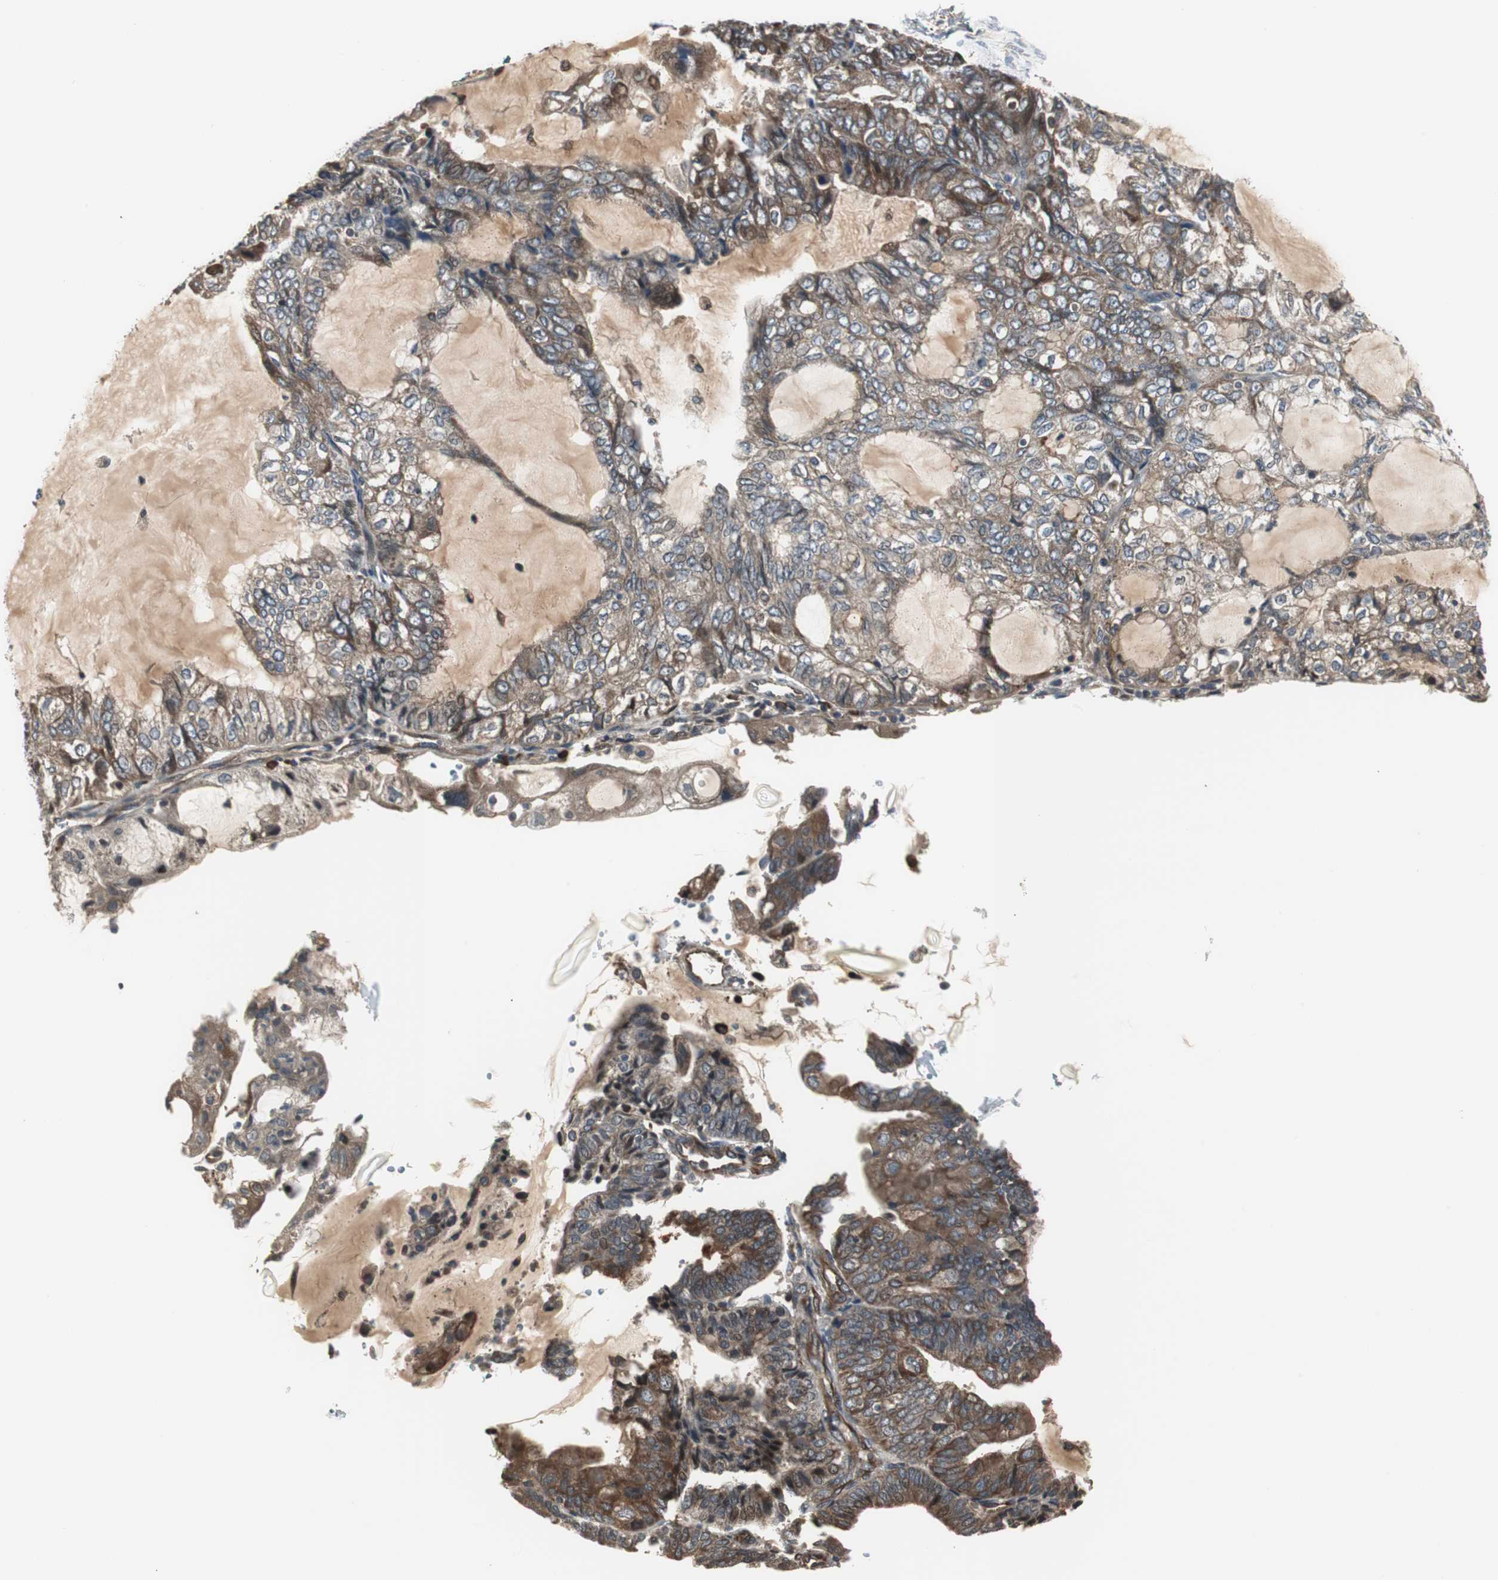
{"staining": {"intensity": "moderate", "quantity": ">75%", "location": "cytoplasmic/membranous"}, "tissue": "endometrial cancer", "cell_type": "Tumor cells", "image_type": "cancer", "snomed": [{"axis": "morphology", "description": "Adenocarcinoma, NOS"}, {"axis": "topography", "description": "Endometrium"}], "caption": "Endometrial adenocarcinoma tissue reveals moderate cytoplasmic/membranous expression in approximately >75% of tumor cells", "gene": "CHP1", "patient": {"sex": "female", "age": 81}}